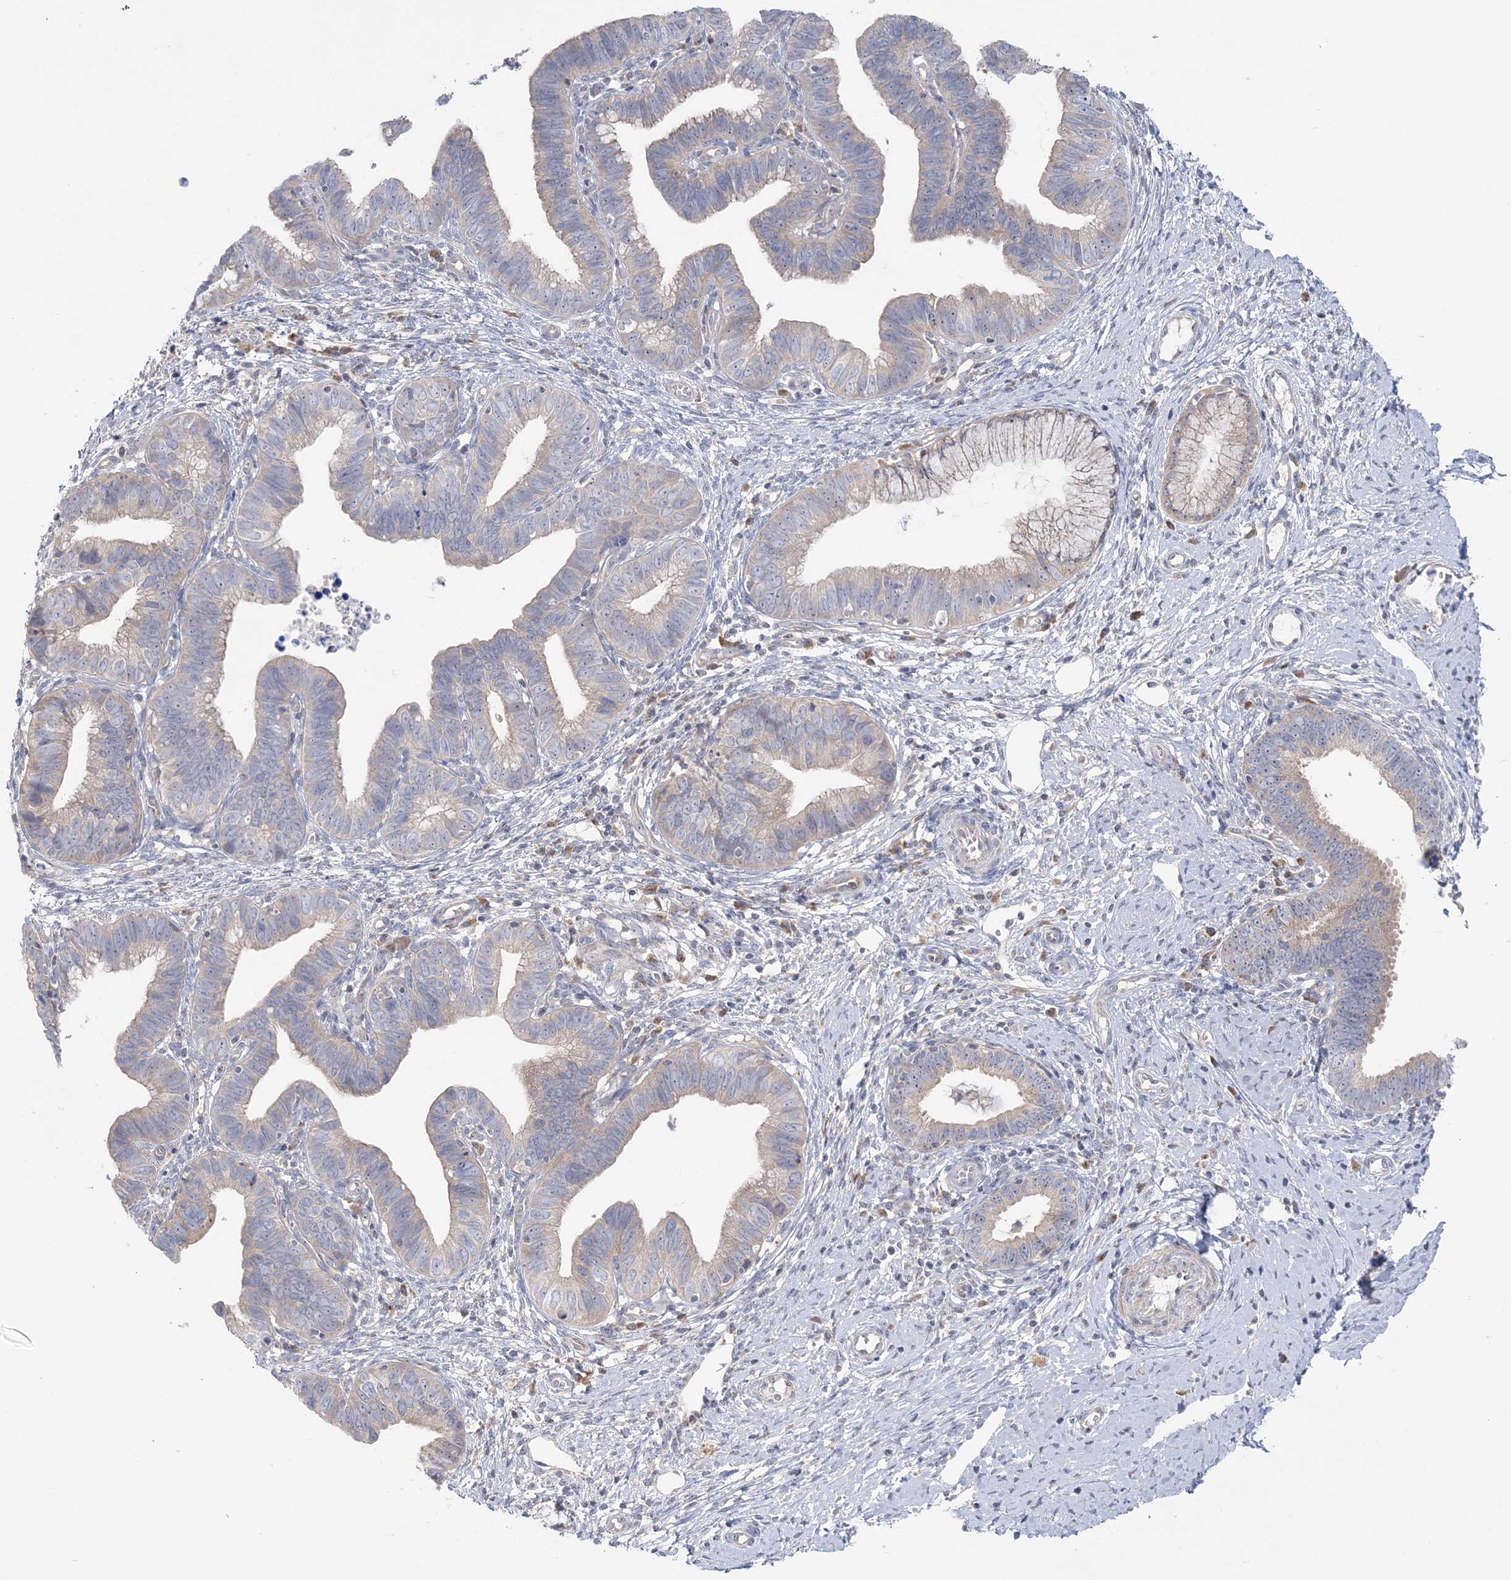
{"staining": {"intensity": "weak", "quantity": "25%-75%", "location": "cytoplasmic/membranous"}, "tissue": "cervical cancer", "cell_type": "Tumor cells", "image_type": "cancer", "snomed": [{"axis": "morphology", "description": "Adenocarcinoma, NOS"}, {"axis": "topography", "description": "Cervix"}], "caption": "IHC (DAB (3,3'-diaminobenzidine)) staining of cervical cancer (adenocarcinoma) reveals weak cytoplasmic/membranous protein positivity in about 25%-75% of tumor cells. (Stains: DAB (3,3'-diaminobenzidine) in brown, nuclei in blue, Microscopy: brightfield microscopy at high magnification).", "gene": "MMADHC", "patient": {"sex": "female", "age": 36}}